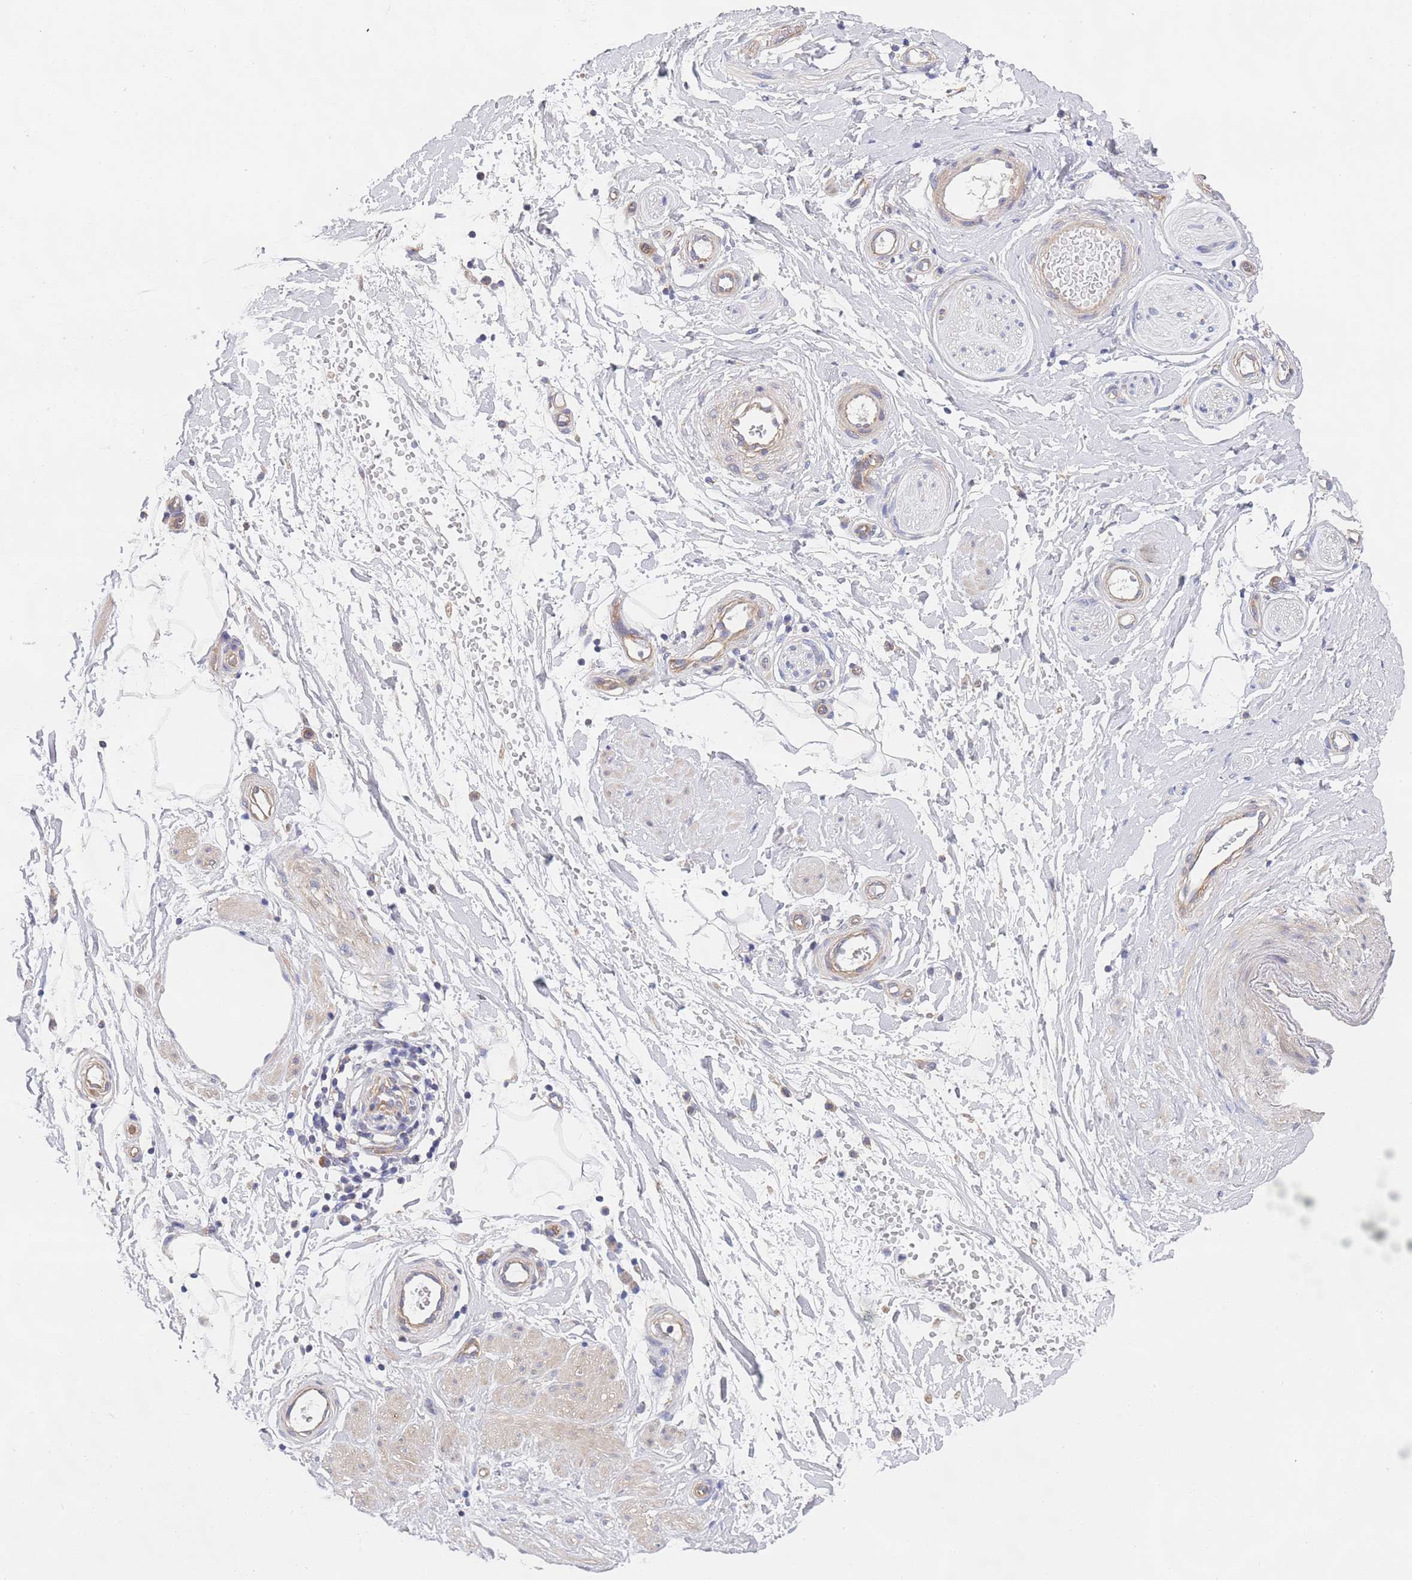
{"staining": {"intensity": "negative", "quantity": "none", "location": "none"}, "tissue": "adipose tissue", "cell_type": "Adipocytes", "image_type": "normal", "snomed": [{"axis": "morphology", "description": "Normal tissue, NOS"}, {"axis": "topography", "description": "Soft tissue"}, {"axis": "topography", "description": "Vascular tissue"}], "caption": "Immunohistochemical staining of unremarkable adipose tissue demonstrates no significant positivity in adipocytes.", "gene": "PWWP3A", "patient": {"sex": "male", "age": 41}}